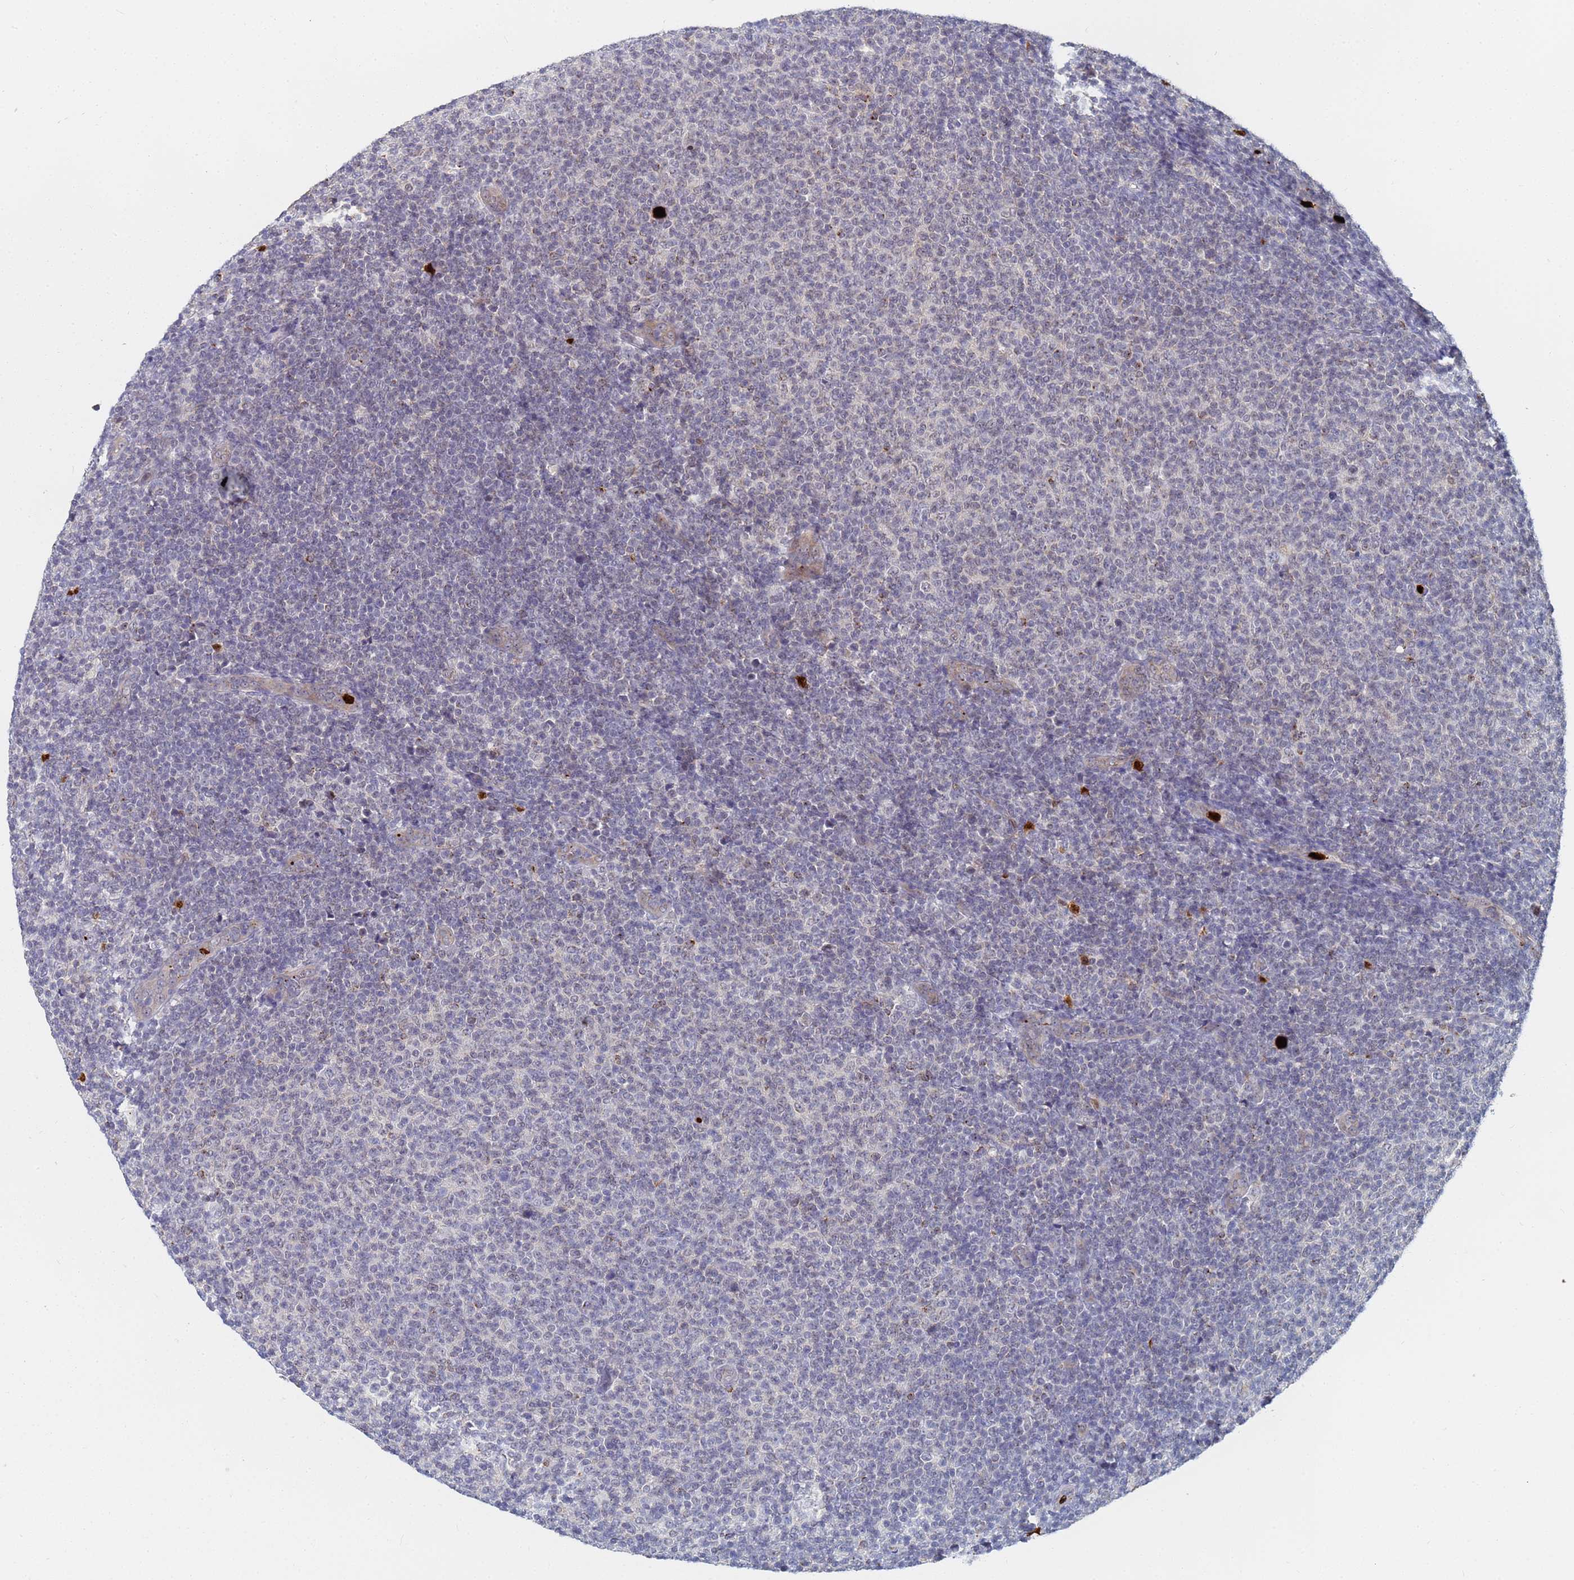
{"staining": {"intensity": "negative", "quantity": "none", "location": "none"}, "tissue": "lymphoma", "cell_type": "Tumor cells", "image_type": "cancer", "snomed": [{"axis": "morphology", "description": "Malignant lymphoma, non-Hodgkin's type, Low grade"}, {"axis": "topography", "description": "Lymph node"}], "caption": "A micrograph of lymphoma stained for a protein demonstrates no brown staining in tumor cells.", "gene": "MTCL1", "patient": {"sex": "male", "age": 66}}